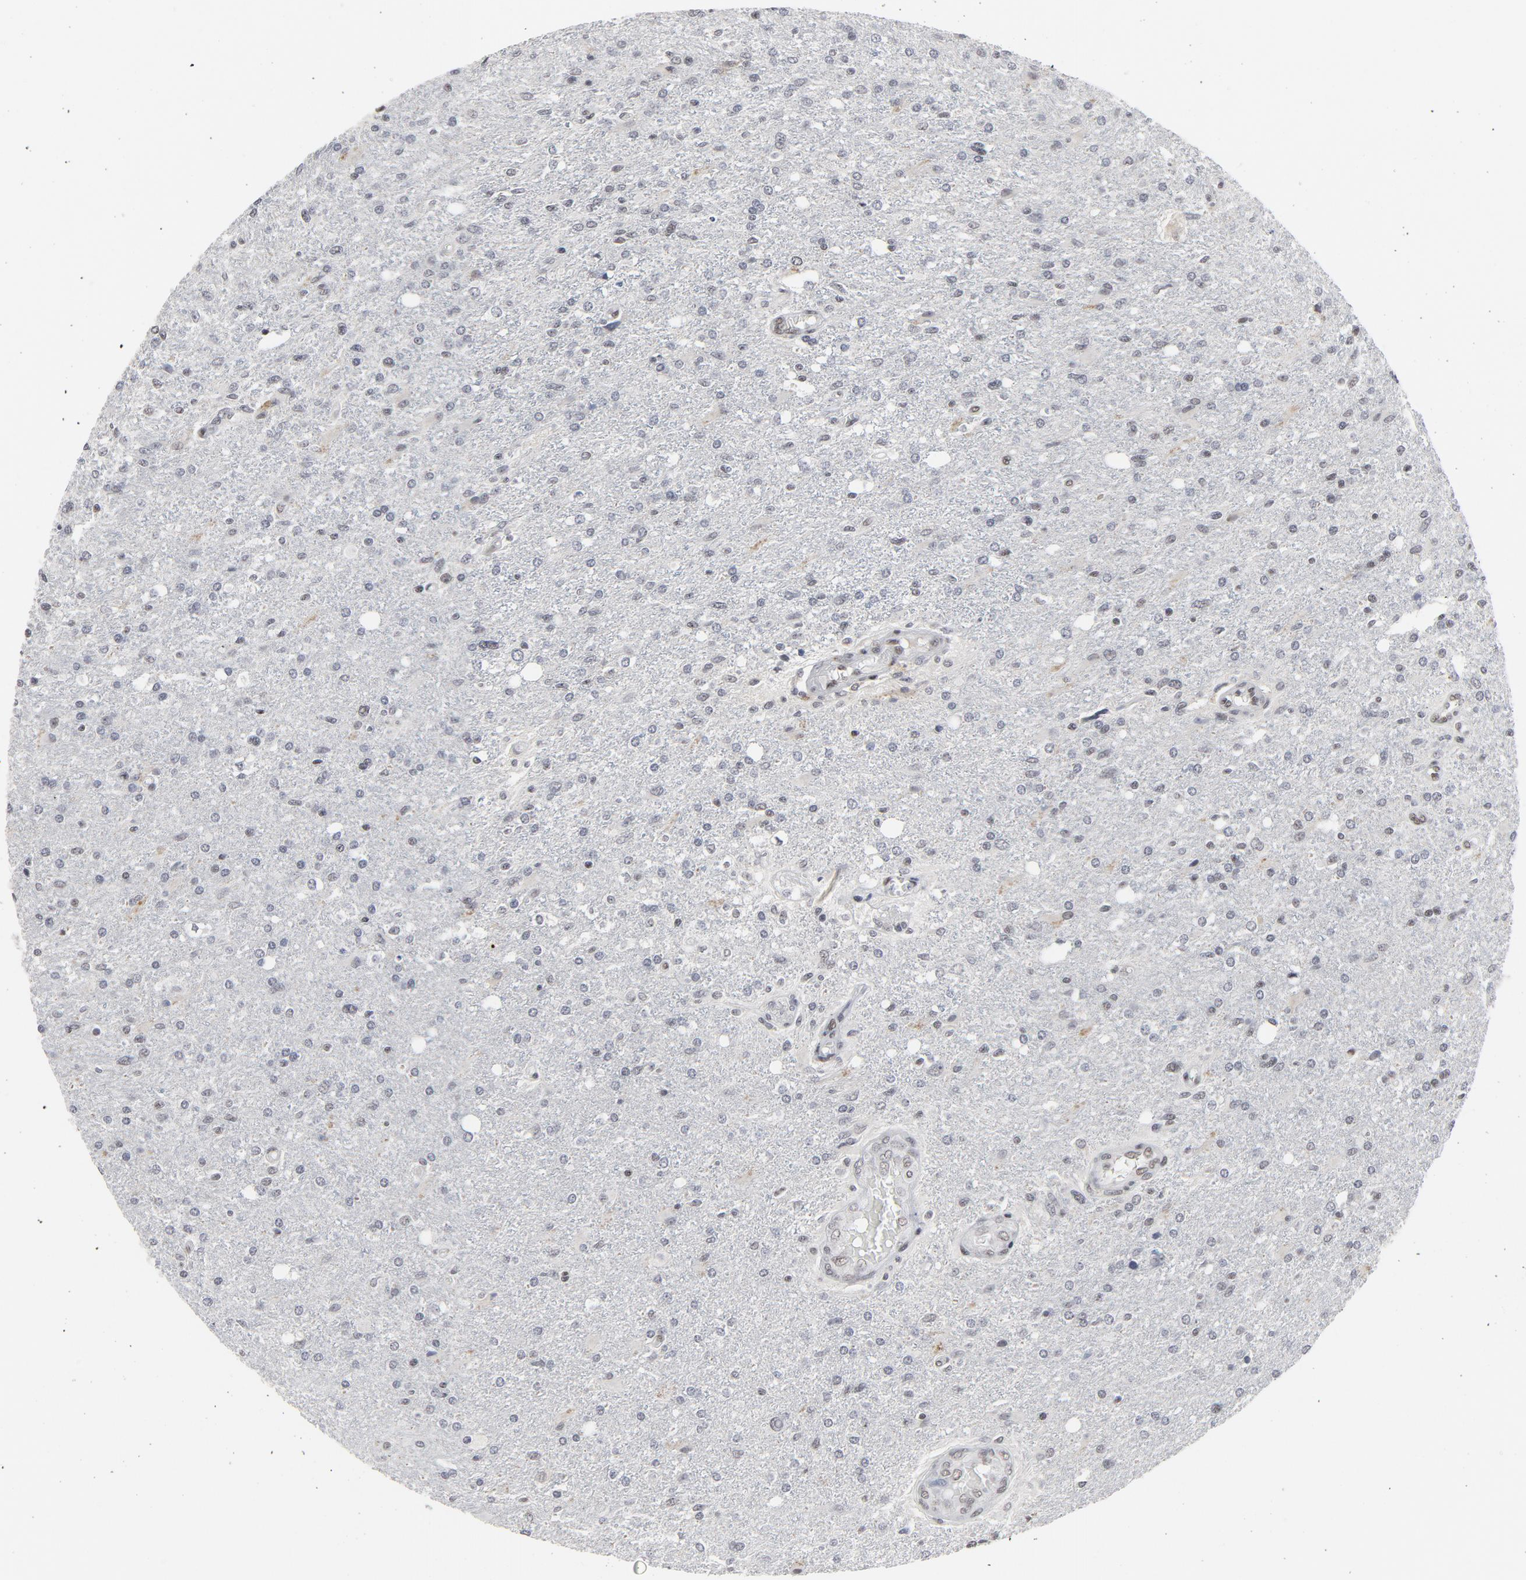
{"staining": {"intensity": "weak", "quantity": "<25%", "location": "nuclear"}, "tissue": "glioma", "cell_type": "Tumor cells", "image_type": "cancer", "snomed": [{"axis": "morphology", "description": "Glioma, malignant, High grade"}, {"axis": "topography", "description": "Cerebral cortex"}], "caption": "Immunohistochemistry image of high-grade glioma (malignant) stained for a protein (brown), which exhibits no expression in tumor cells.", "gene": "GABPA", "patient": {"sex": "male", "age": 76}}